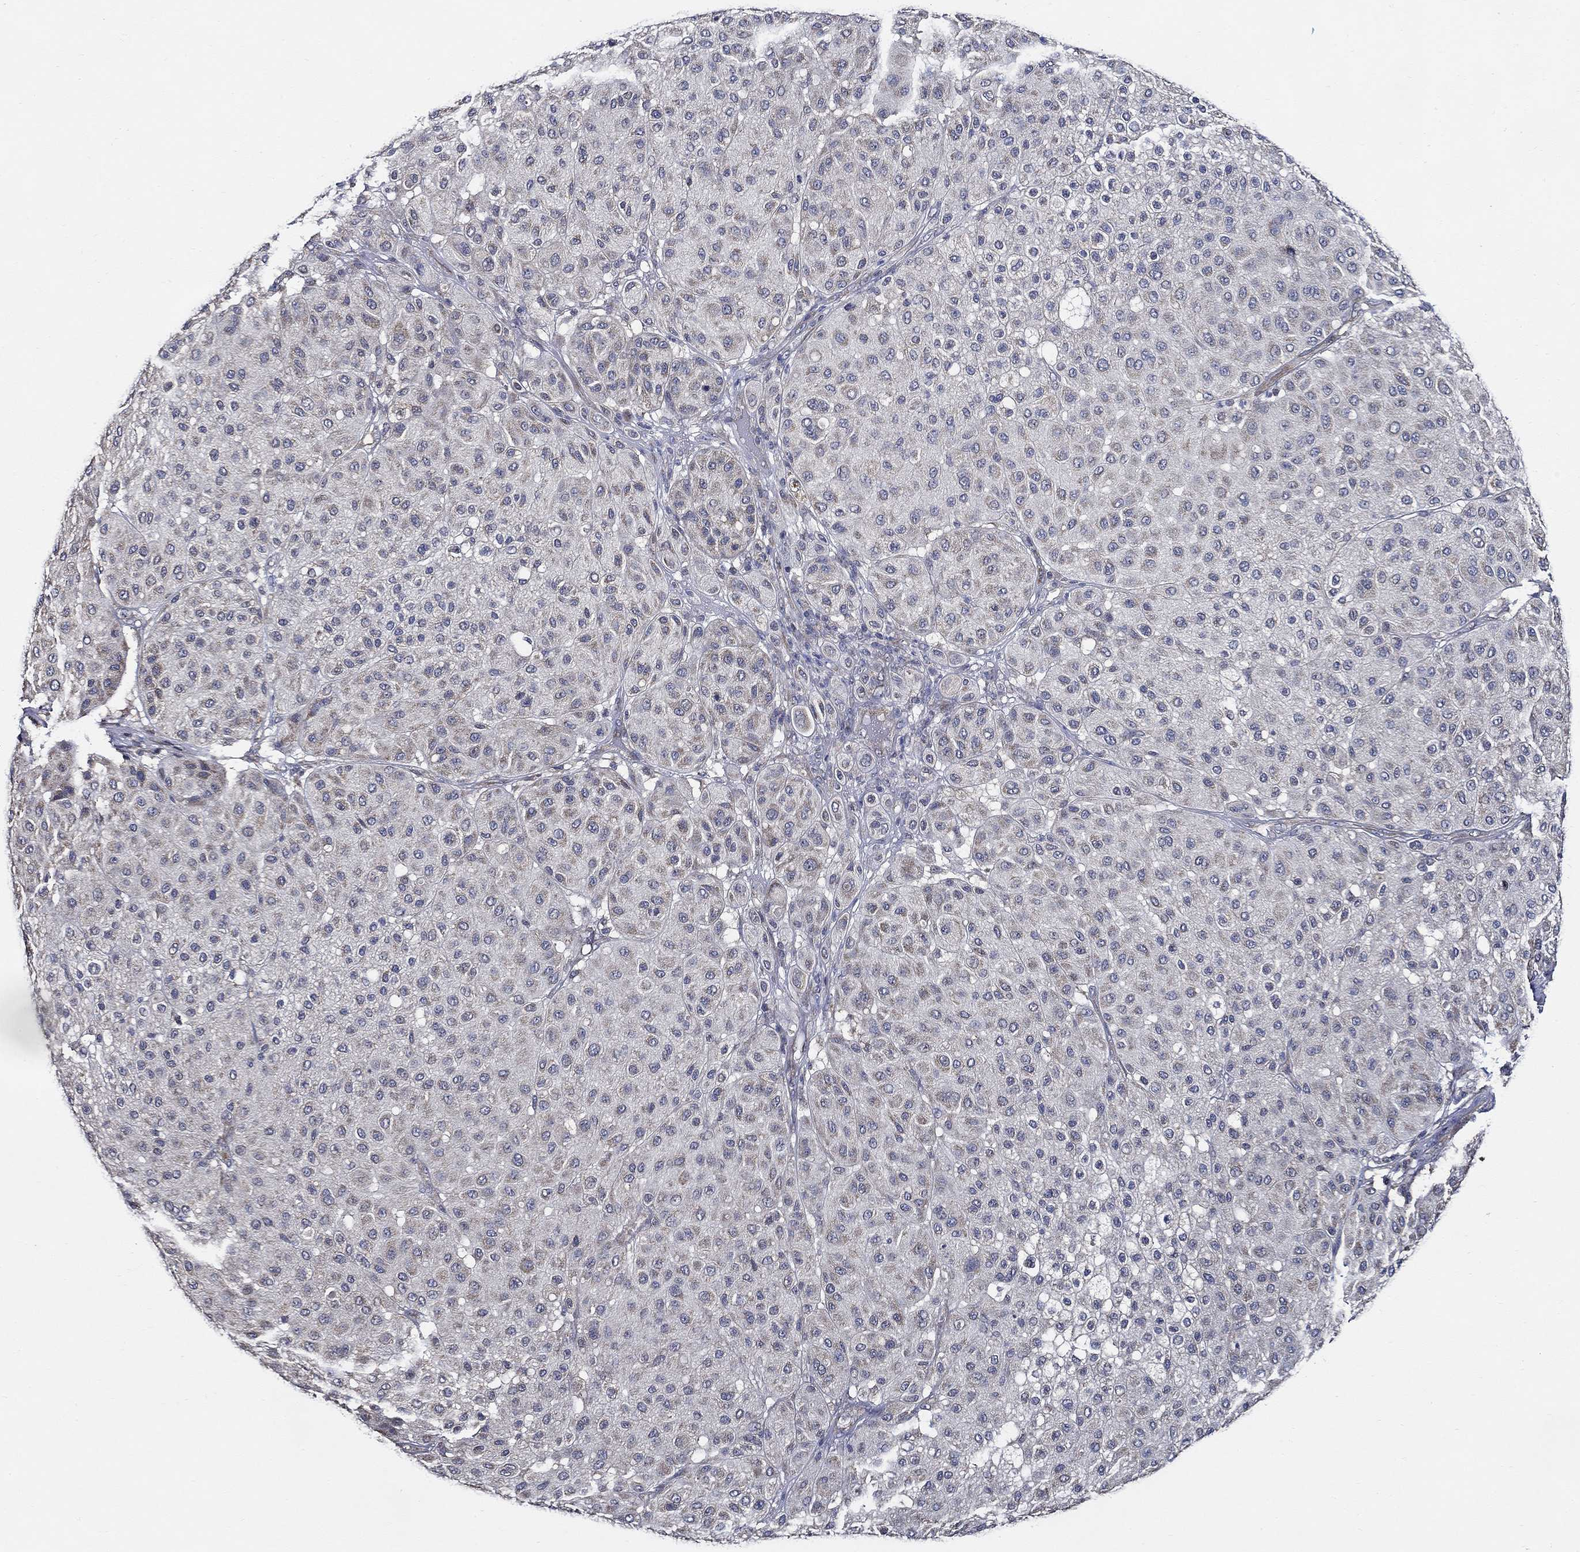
{"staining": {"intensity": "negative", "quantity": "none", "location": "none"}, "tissue": "melanoma", "cell_type": "Tumor cells", "image_type": "cancer", "snomed": [{"axis": "morphology", "description": "Malignant melanoma, Metastatic site"}, {"axis": "topography", "description": "Smooth muscle"}], "caption": "High power microscopy photomicrograph of an IHC micrograph of malignant melanoma (metastatic site), revealing no significant staining in tumor cells.", "gene": "WDR53", "patient": {"sex": "male", "age": 41}}